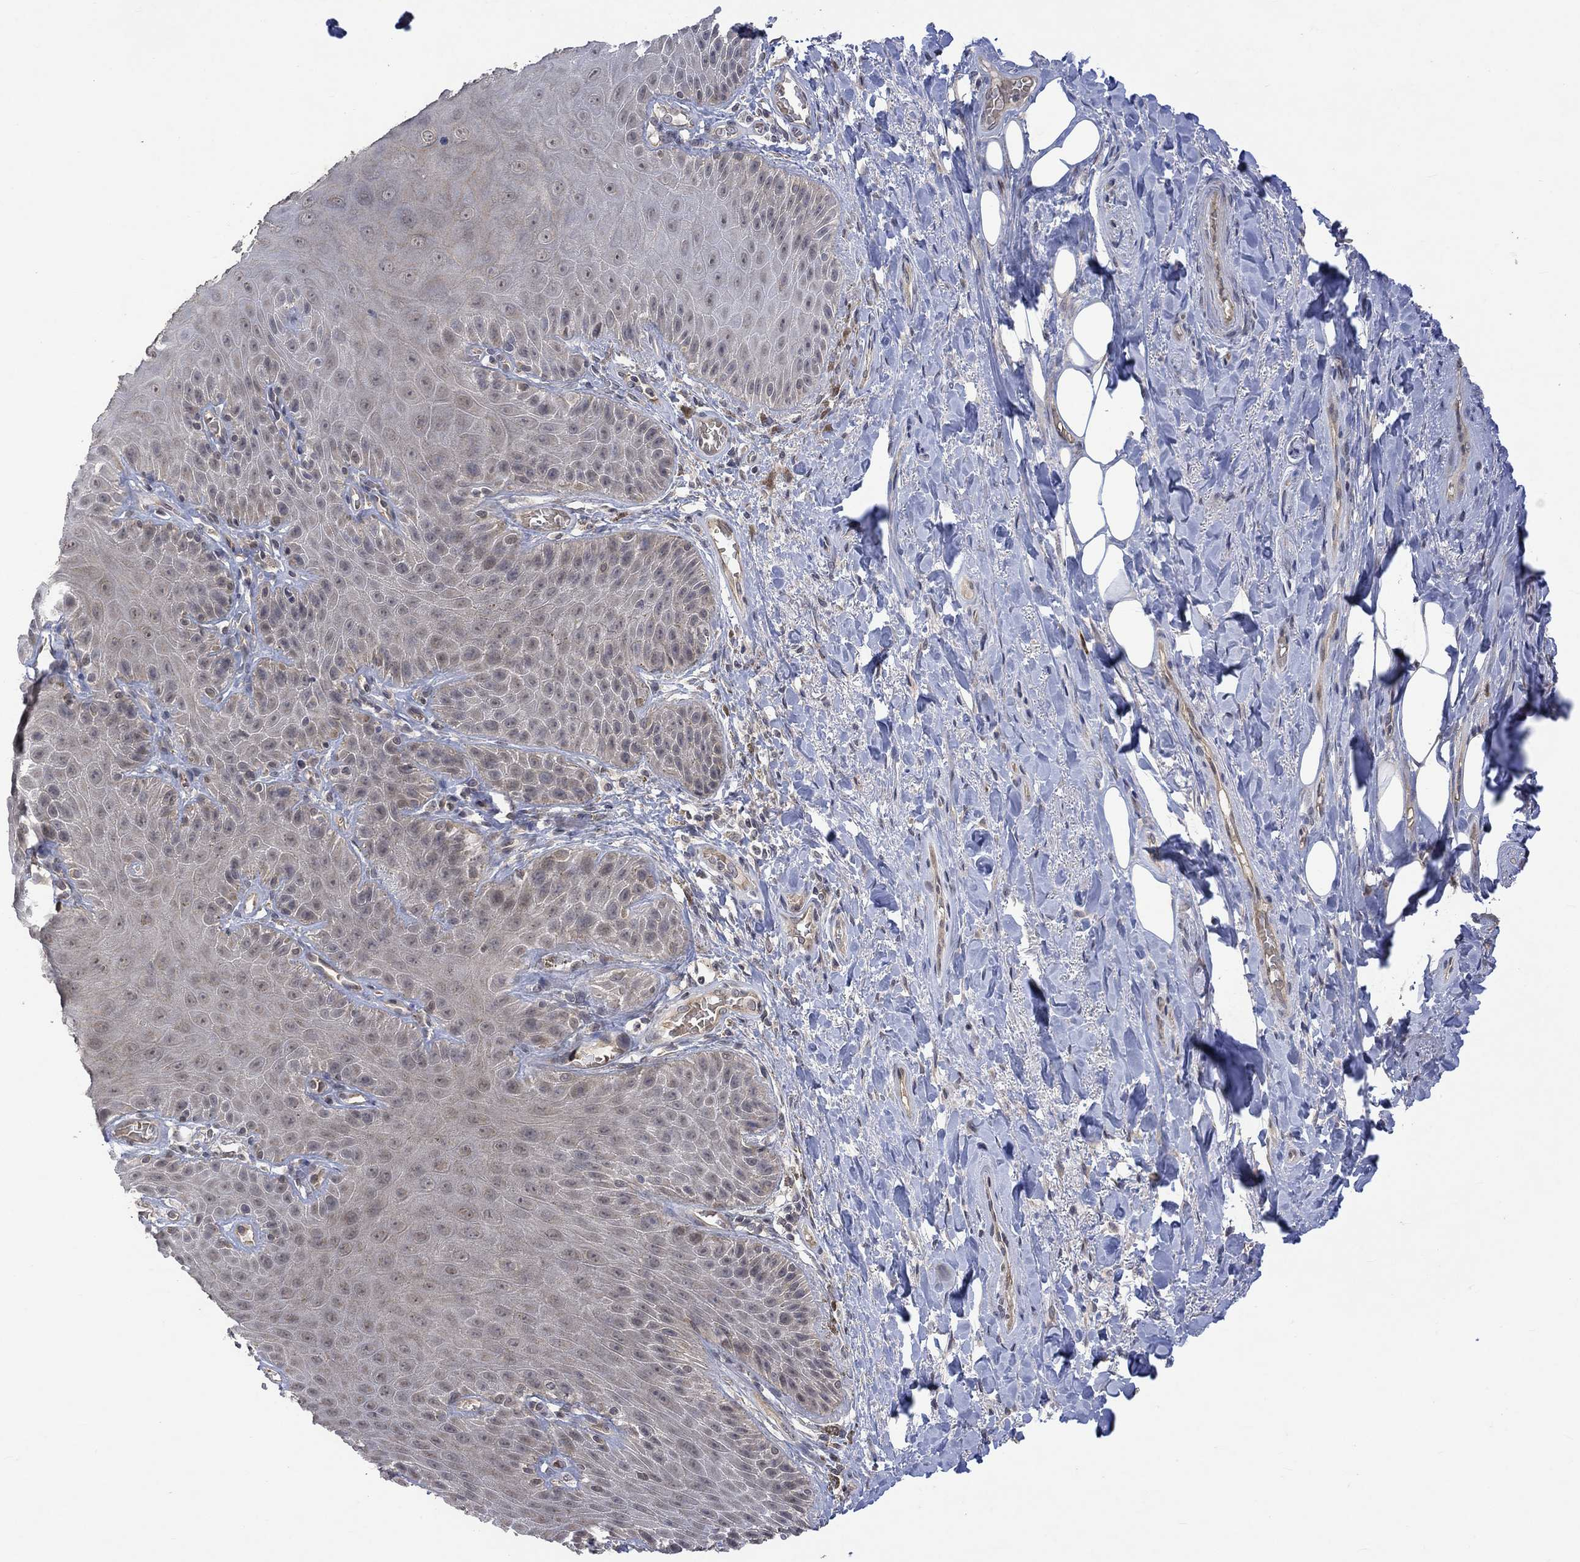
{"staining": {"intensity": "negative", "quantity": "none", "location": "none"}, "tissue": "skin", "cell_type": "Epidermal cells", "image_type": "normal", "snomed": [{"axis": "morphology", "description": "Normal tissue, NOS"}, {"axis": "topography", "description": "Anal"}, {"axis": "topography", "description": "Peripheral nerve tissue"}], "caption": "This is an immunohistochemistry (IHC) histopathology image of benign human skin. There is no expression in epidermal cells.", "gene": "GRIN2D", "patient": {"sex": "male", "age": 53}}